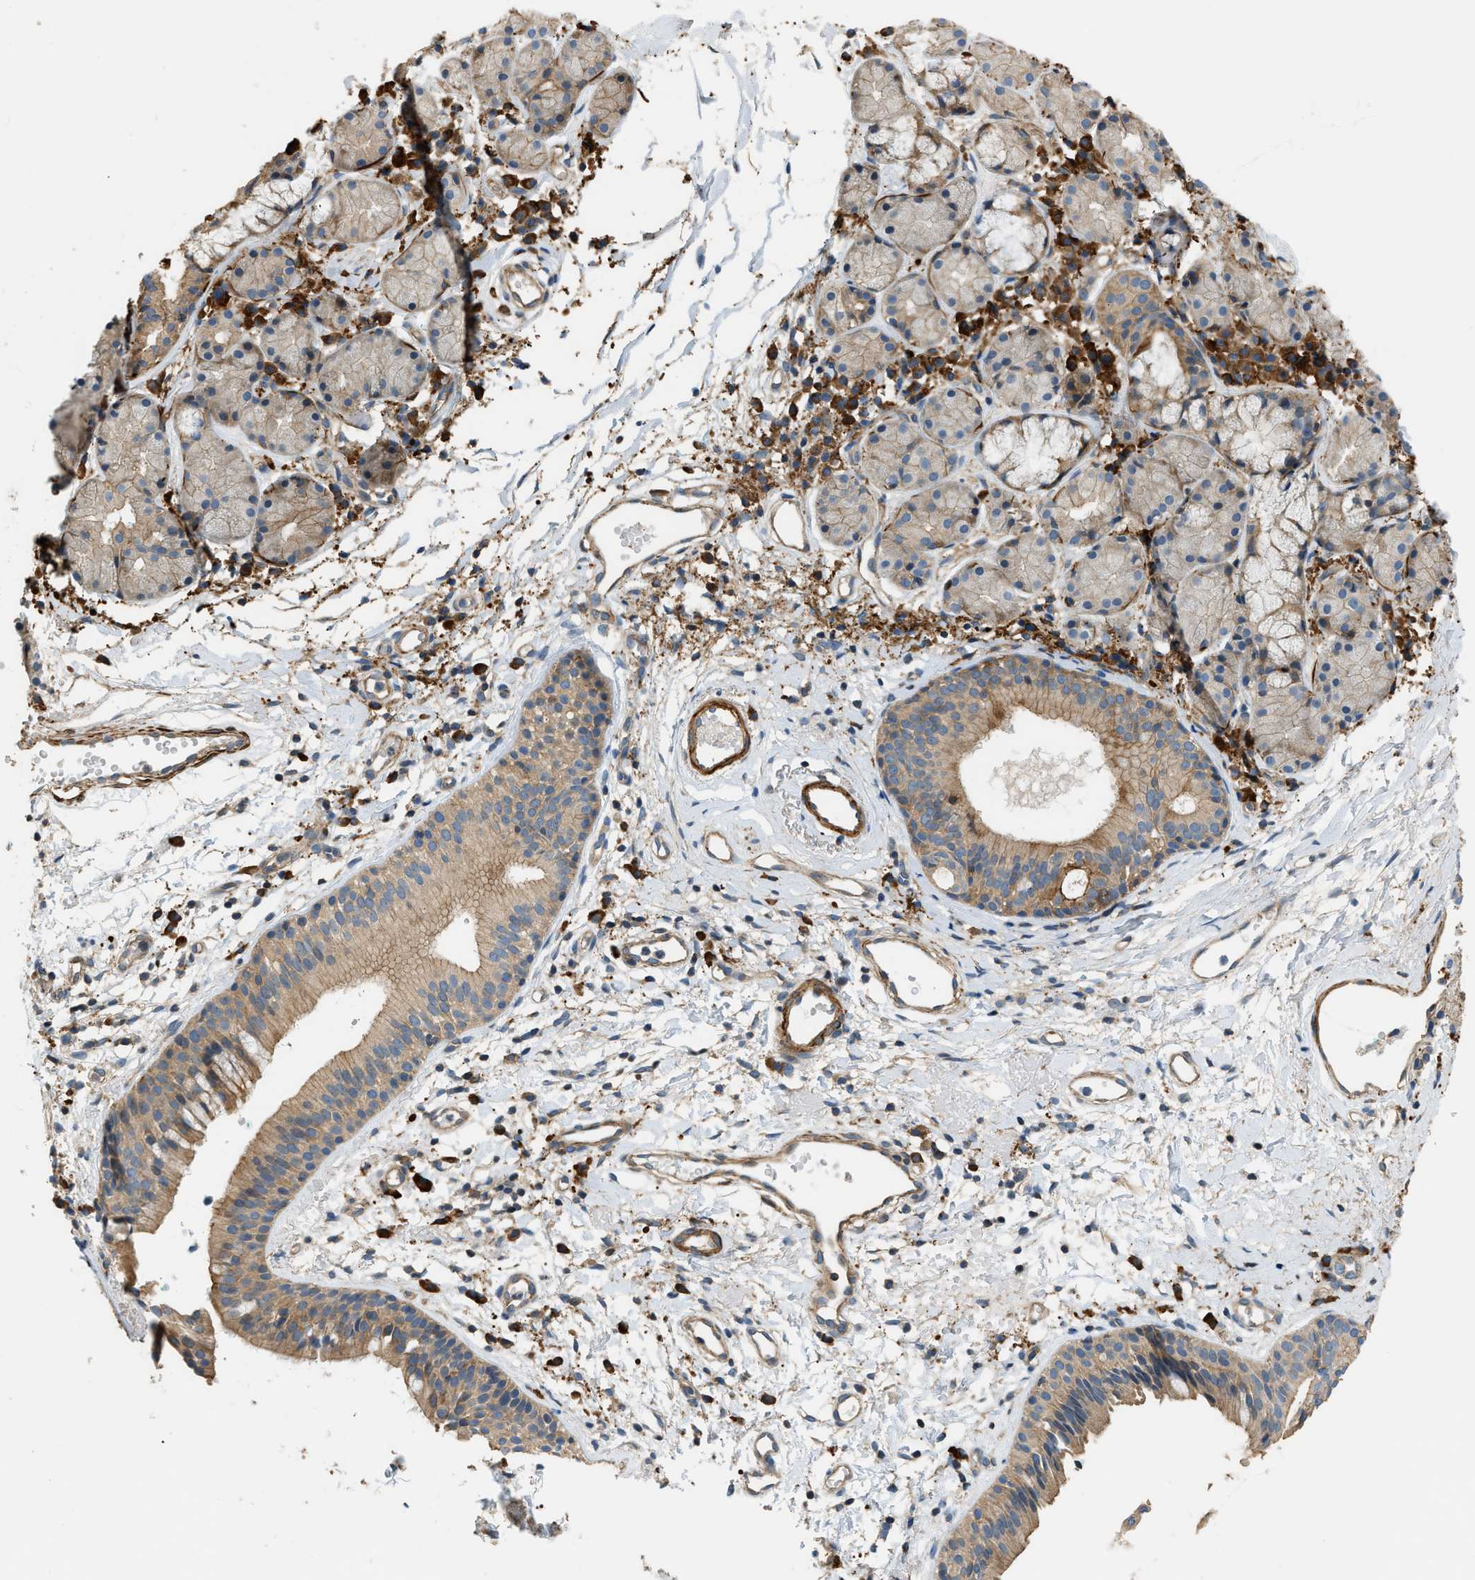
{"staining": {"intensity": "moderate", "quantity": ">75%", "location": "cytoplasmic/membranous"}, "tissue": "nasopharynx", "cell_type": "Respiratory epithelial cells", "image_type": "normal", "snomed": [{"axis": "morphology", "description": "Normal tissue, NOS"}, {"axis": "morphology", "description": "Basal cell carcinoma"}, {"axis": "topography", "description": "Cartilage tissue"}, {"axis": "topography", "description": "Nasopharynx"}, {"axis": "topography", "description": "Oral tissue"}], "caption": "Moderate cytoplasmic/membranous expression is seen in approximately >75% of respiratory epithelial cells in benign nasopharynx. The protein is shown in brown color, while the nuclei are stained blue.", "gene": "BTN3A2", "patient": {"sex": "female", "age": 77}}